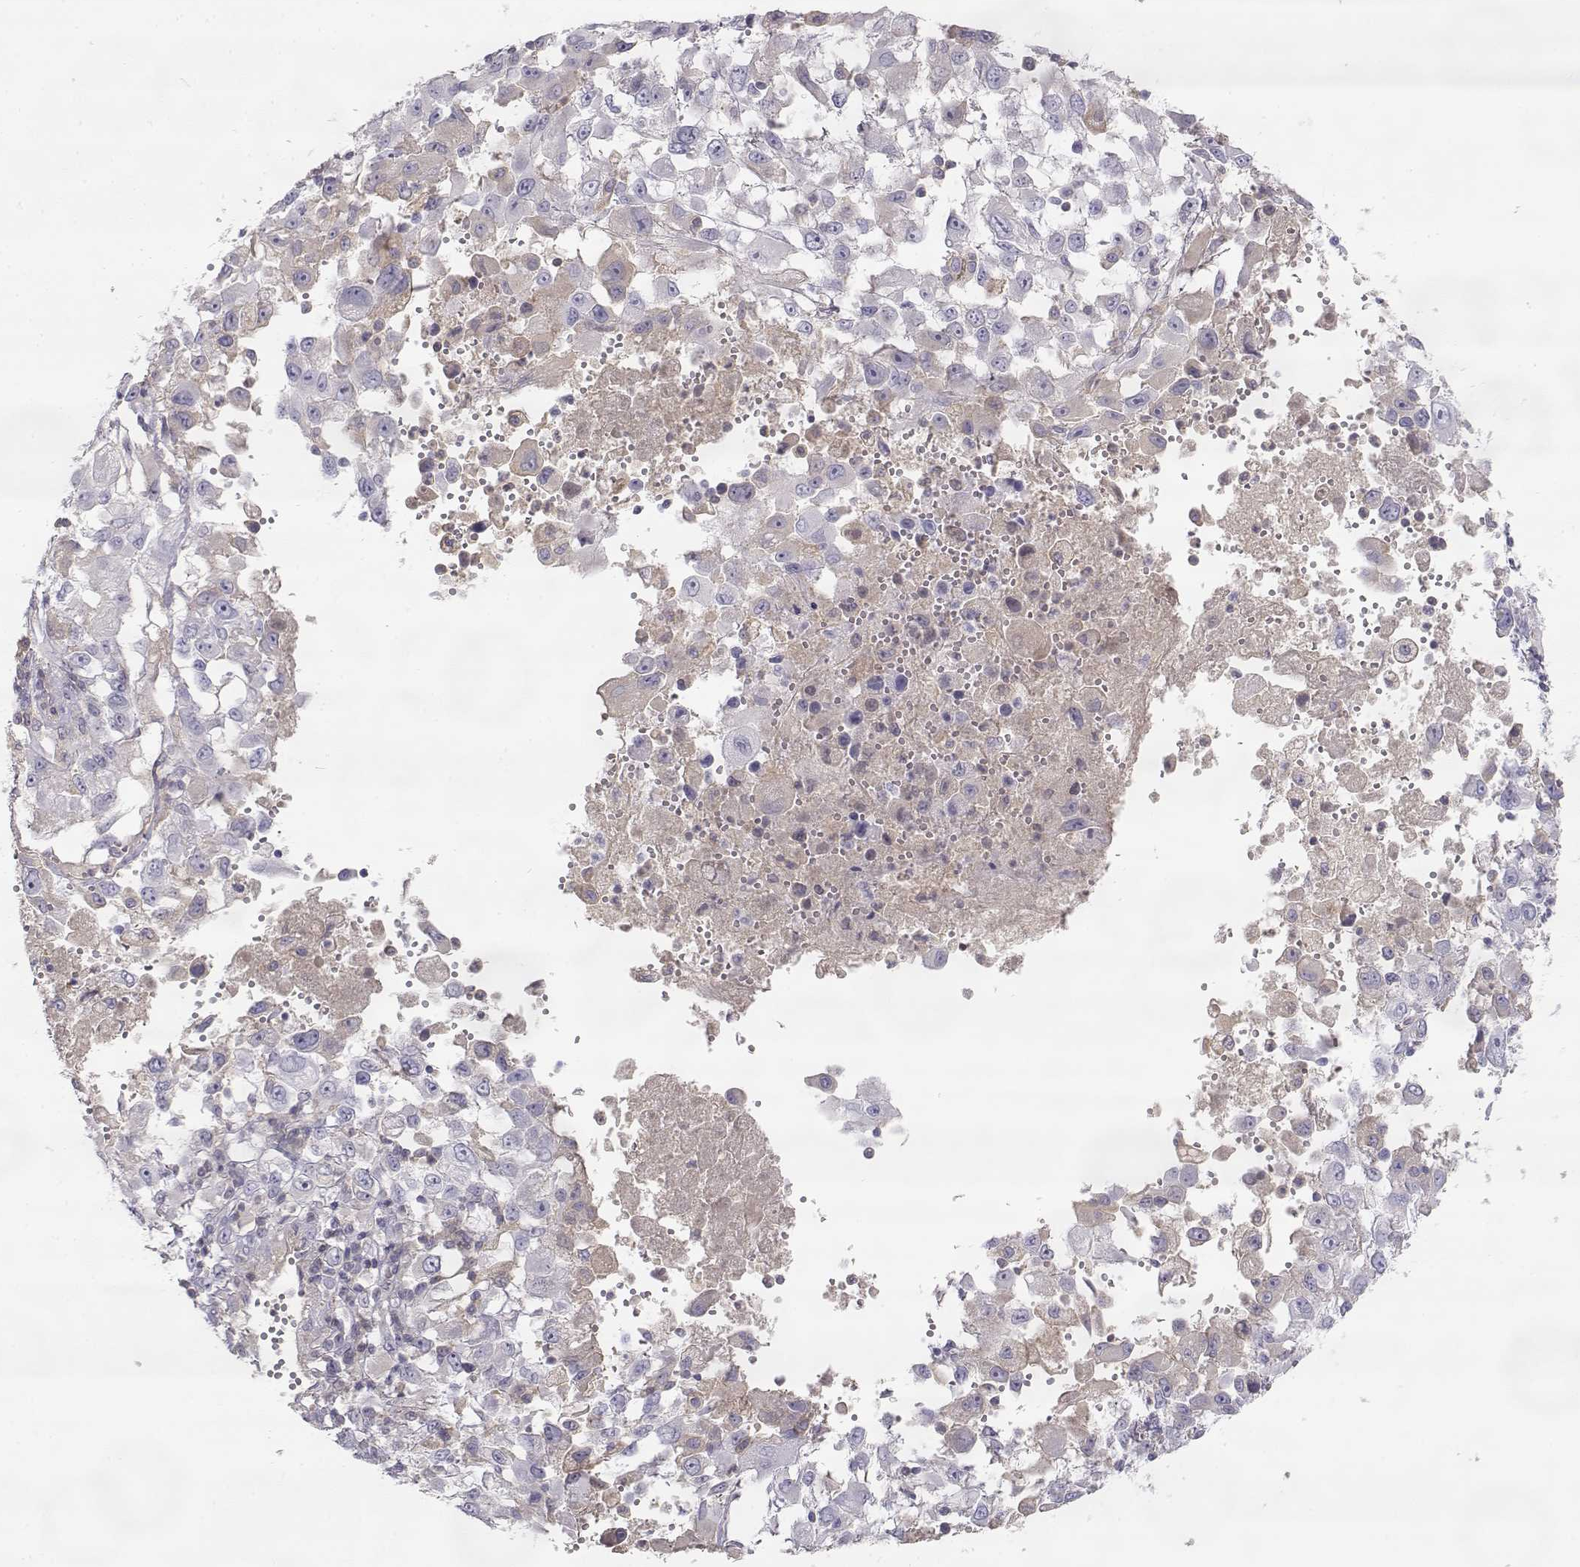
{"staining": {"intensity": "negative", "quantity": "none", "location": "none"}, "tissue": "melanoma", "cell_type": "Tumor cells", "image_type": "cancer", "snomed": [{"axis": "morphology", "description": "Malignant melanoma, Metastatic site"}, {"axis": "topography", "description": "Soft tissue"}], "caption": "Tumor cells are negative for protein expression in human malignant melanoma (metastatic site).", "gene": "SLCO6A1", "patient": {"sex": "male", "age": 50}}